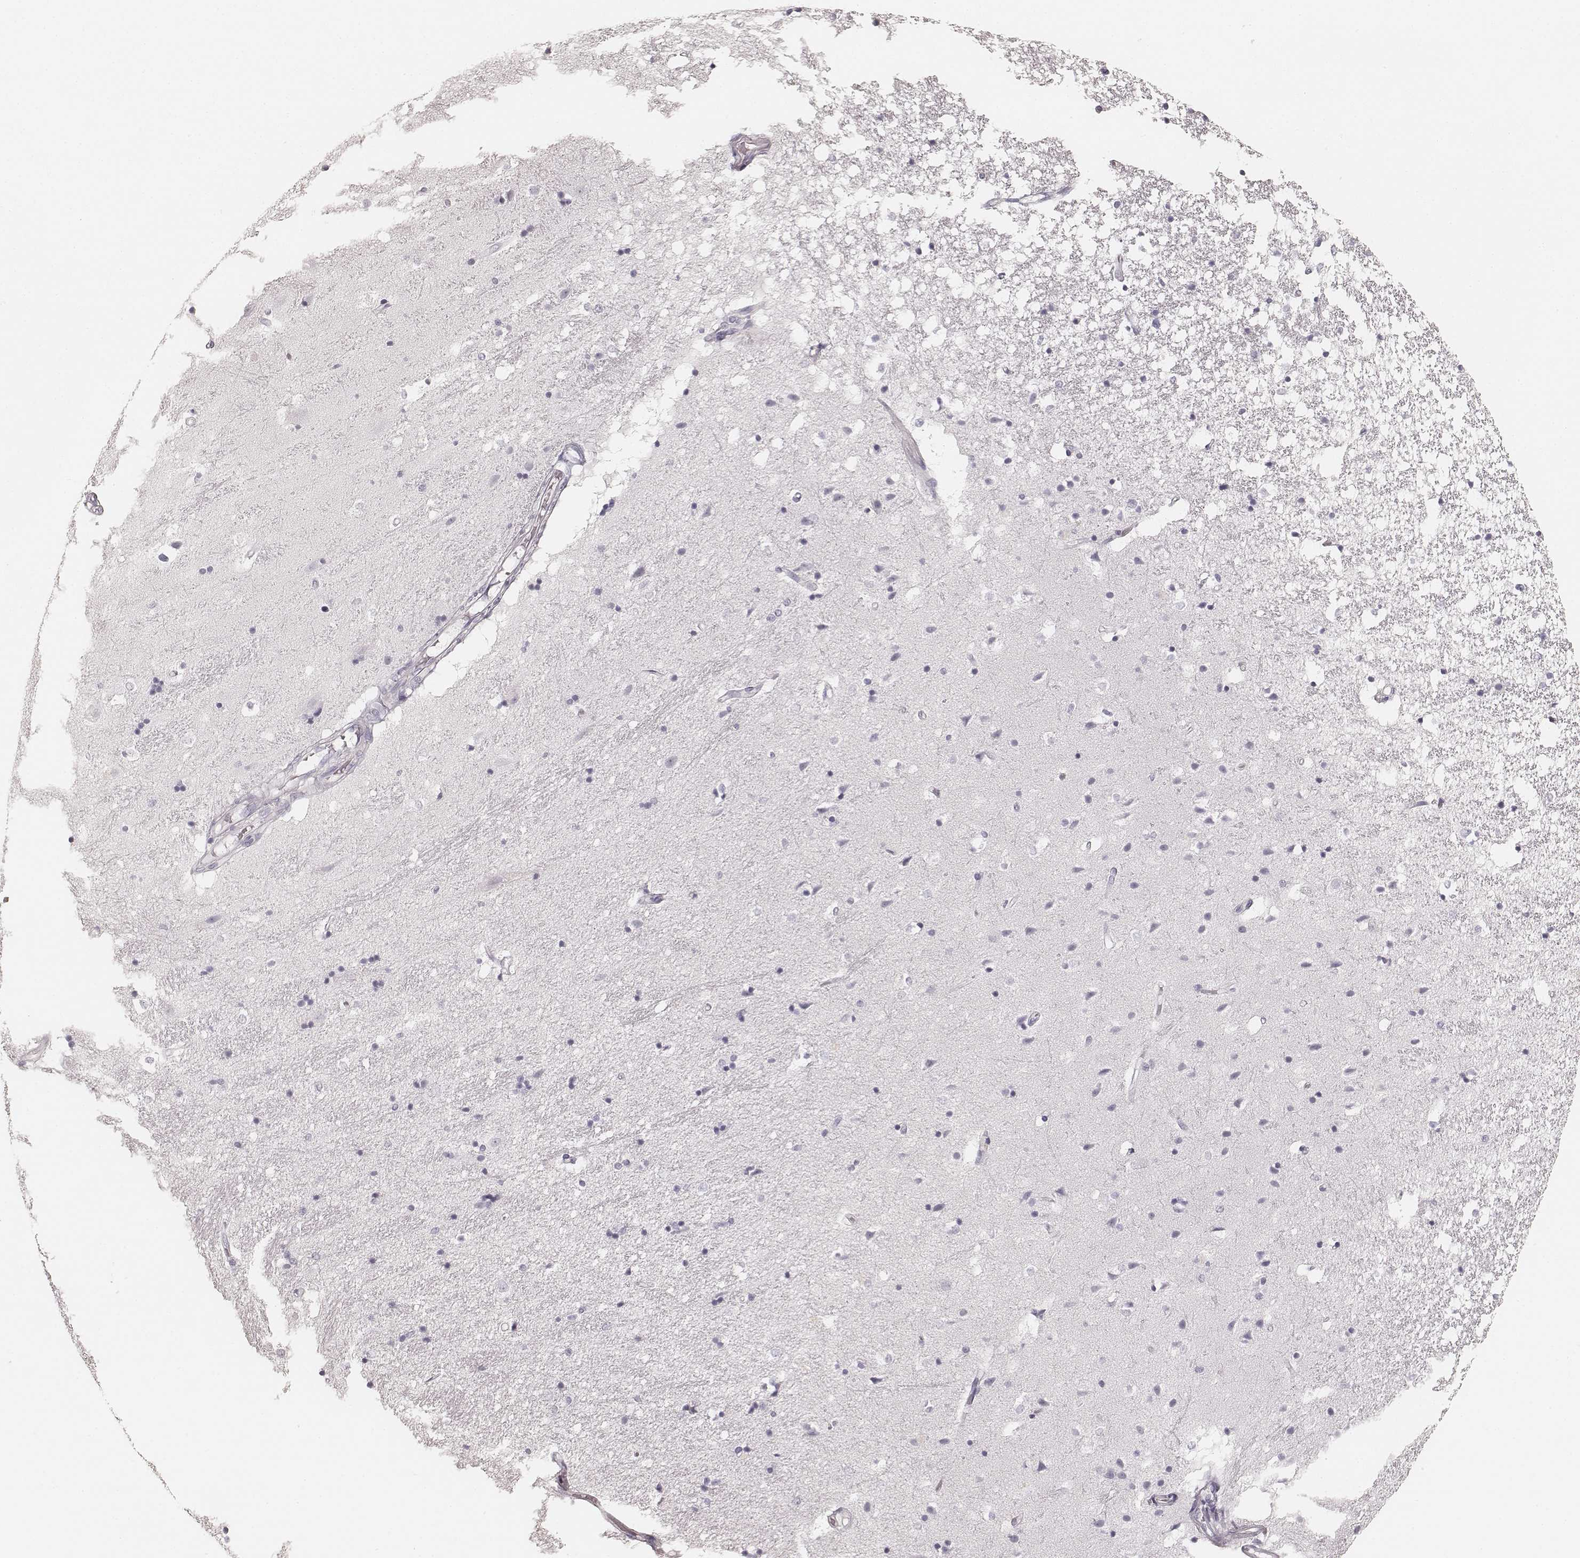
{"staining": {"intensity": "negative", "quantity": "none", "location": "none"}, "tissue": "hippocampus", "cell_type": "Glial cells", "image_type": "normal", "snomed": [{"axis": "morphology", "description": "Normal tissue, NOS"}, {"axis": "topography", "description": "Hippocampus"}], "caption": "High power microscopy photomicrograph of an IHC histopathology image of unremarkable hippocampus, revealing no significant expression in glial cells. (DAB (3,3'-diaminobenzidine) IHC, high magnification).", "gene": "HNF4G", "patient": {"sex": "male", "age": 49}}